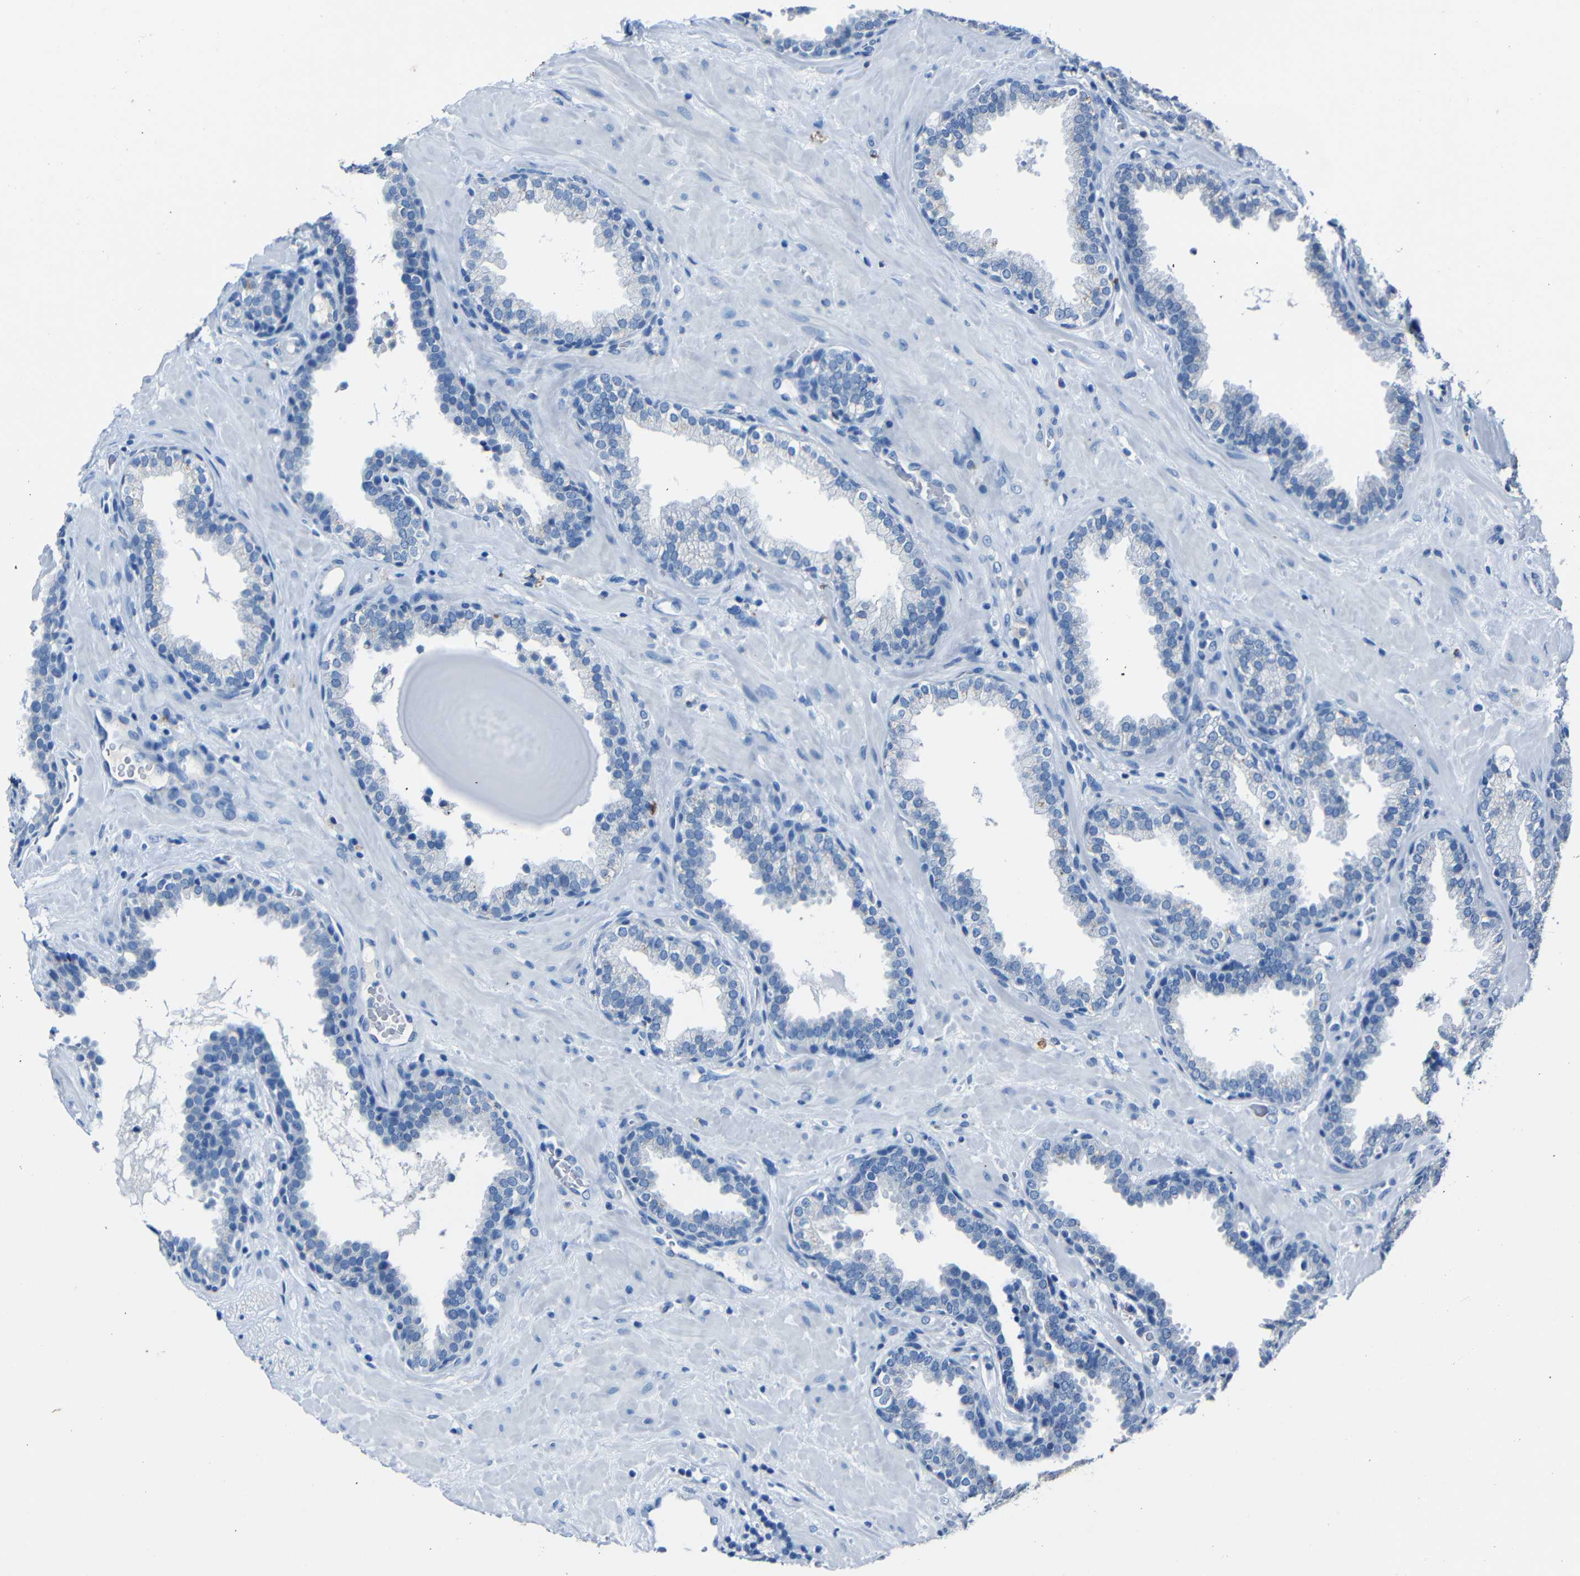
{"staining": {"intensity": "moderate", "quantity": "<25%", "location": "cytoplasmic/membranous"}, "tissue": "prostate", "cell_type": "Glandular cells", "image_type": "normal", "snomed": [{"axis": "morphology", "description": "Normal tissue, NOS"}, {"axis": "topography", "description": "Prostate"}], "caption": "Immunohistochemistry (DAB (3,3'-diaminobenzidine)) staining of normal prostate reveals moderate cytoplasmic/membranous protein positivity in about <25% of glandular cells. The staining is performed using DAB (3,3'-diaminobenzidine) brown chromogen to label protein expression. The nuclei are counter-stained blue using hematoxylin.", "gene": "CLDN11", "patient": {"sex": "male", "age": 51}}